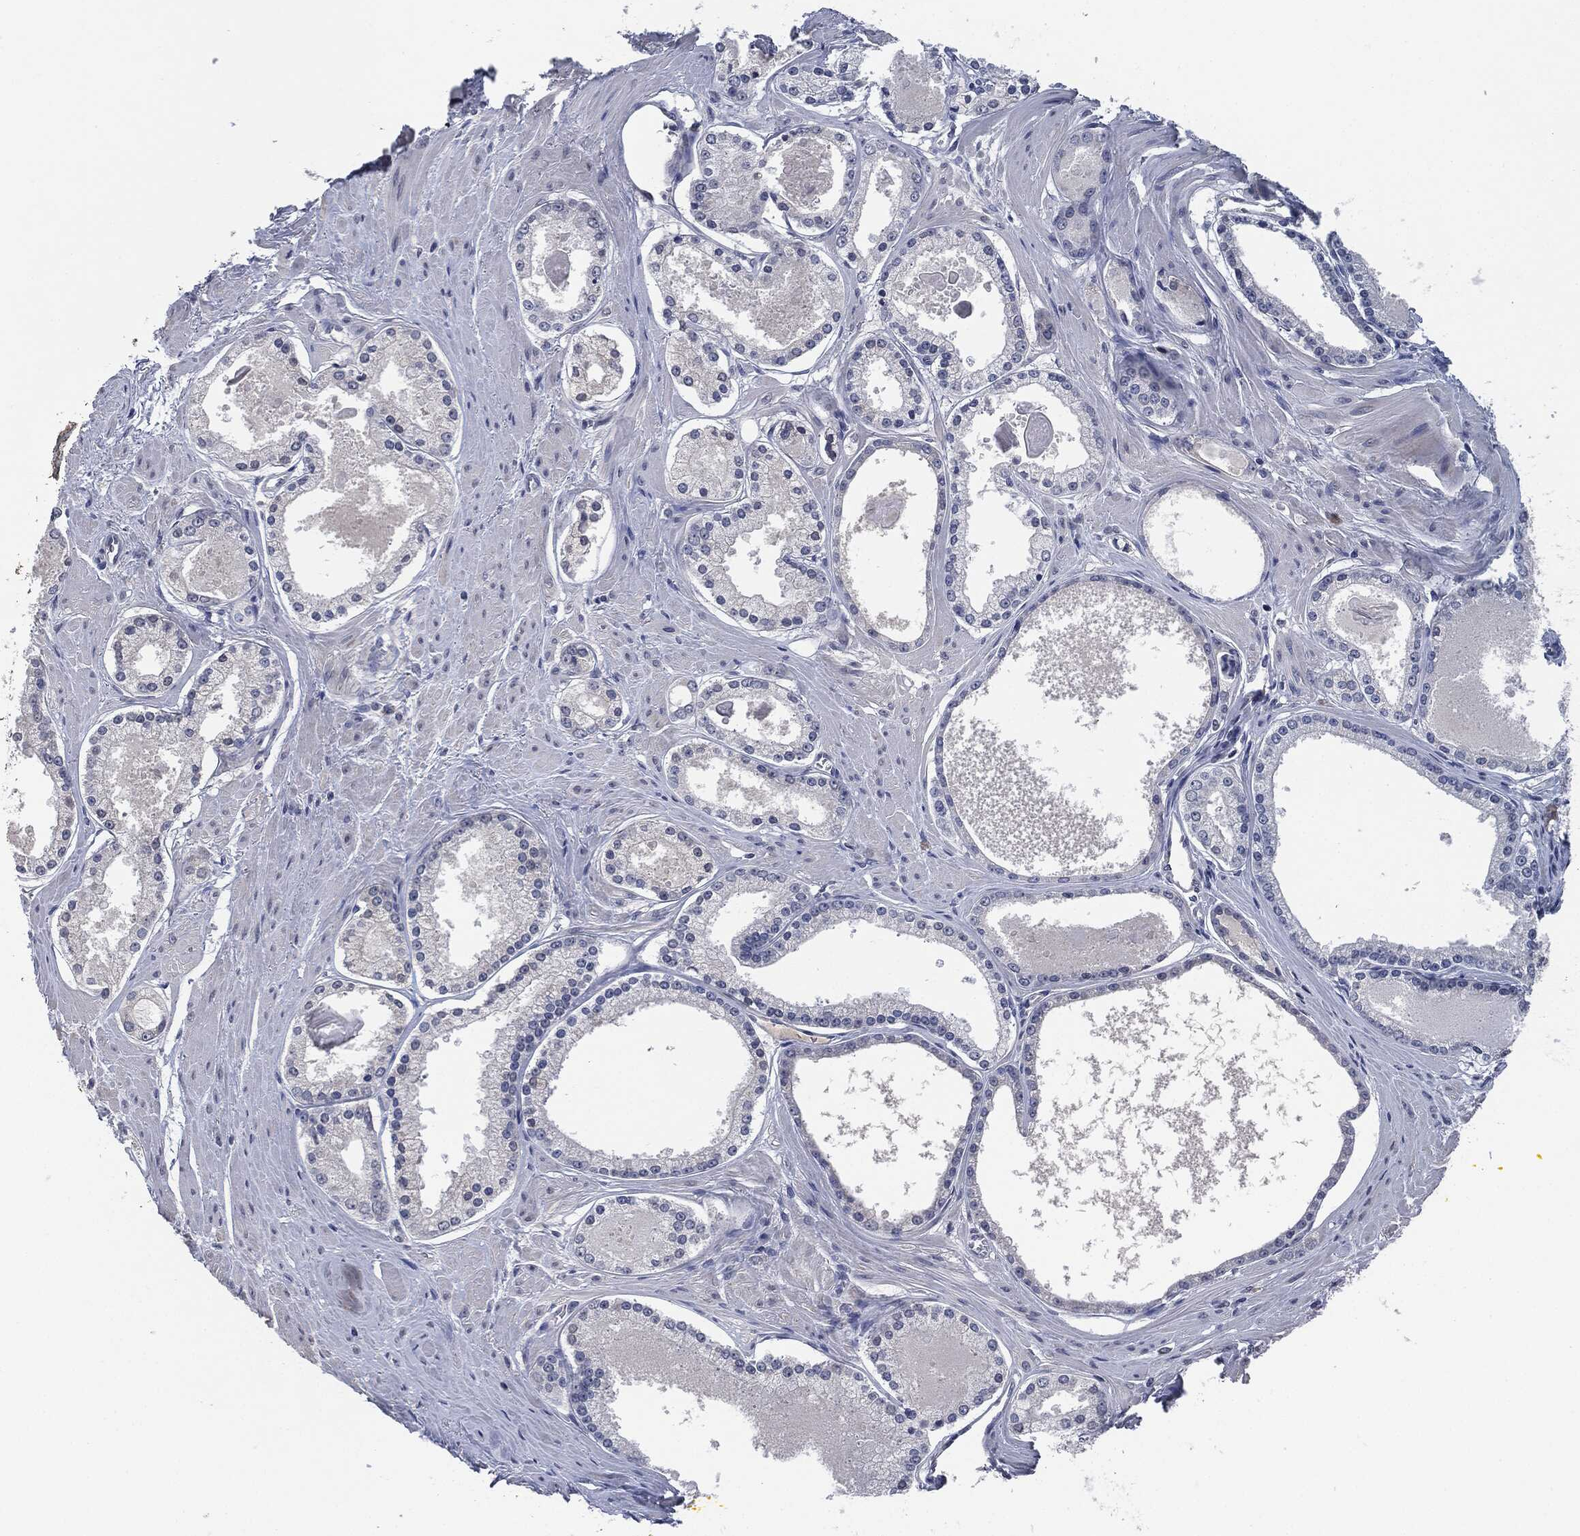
{"staining": {"intensity": "negative", "quantity": "none", "location": "none"}, "tissue": "prostate cancer", "cell_type": "Tumor cells", "image_type": "cancer", "snomed": [{"axis": "morphology", "description": "Adenocarcinoma, NOS"}, {"axis": "topography", "description": "Prostate"}], "caption": "Prostate cancer (adenocarcinoma) stained for a protein using IHC displays no positivity tumor cells.", "gene": "IL2RG", "patient": {"sex": "male", "age": 61}}